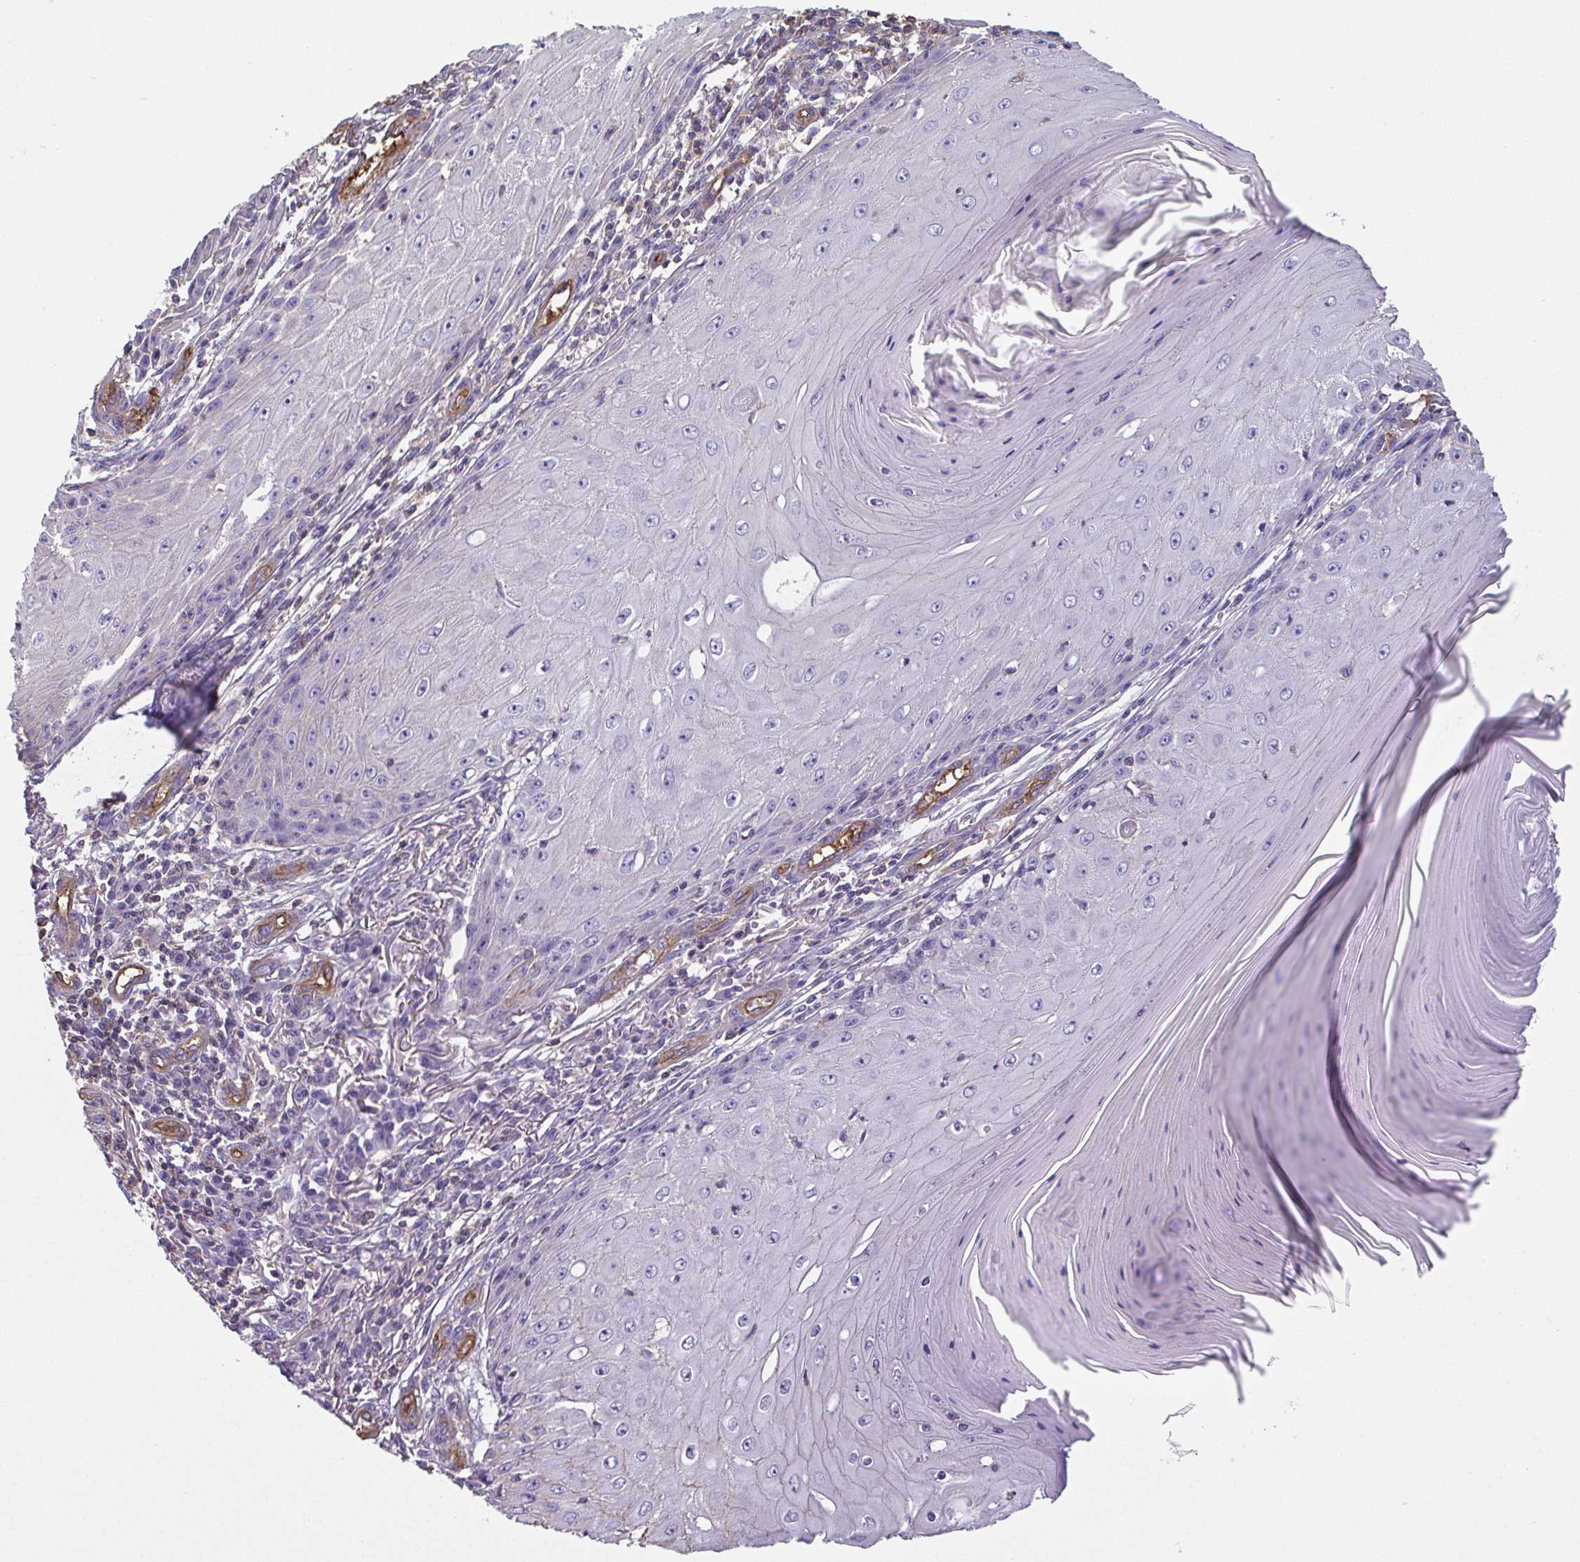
{"staining": {"intensity": "negative", "quantity": "none", "location": "none"}, "tissue": "skin cancer", "cell_type": "Tumor cells", "image_type": "cancer", "snomed": [{"axis": "morphology", "description": "Squamous cell carcinoma, NOS"}, {"axis": "topography", "description": "Skin"}], "caption": "Squamous cell carcinoma (skin) was stained to show a protein in brown. There is no significant staining in tumor cells.", "gene": "MYL6", "patient": {"sex": "female", "age": 73}}